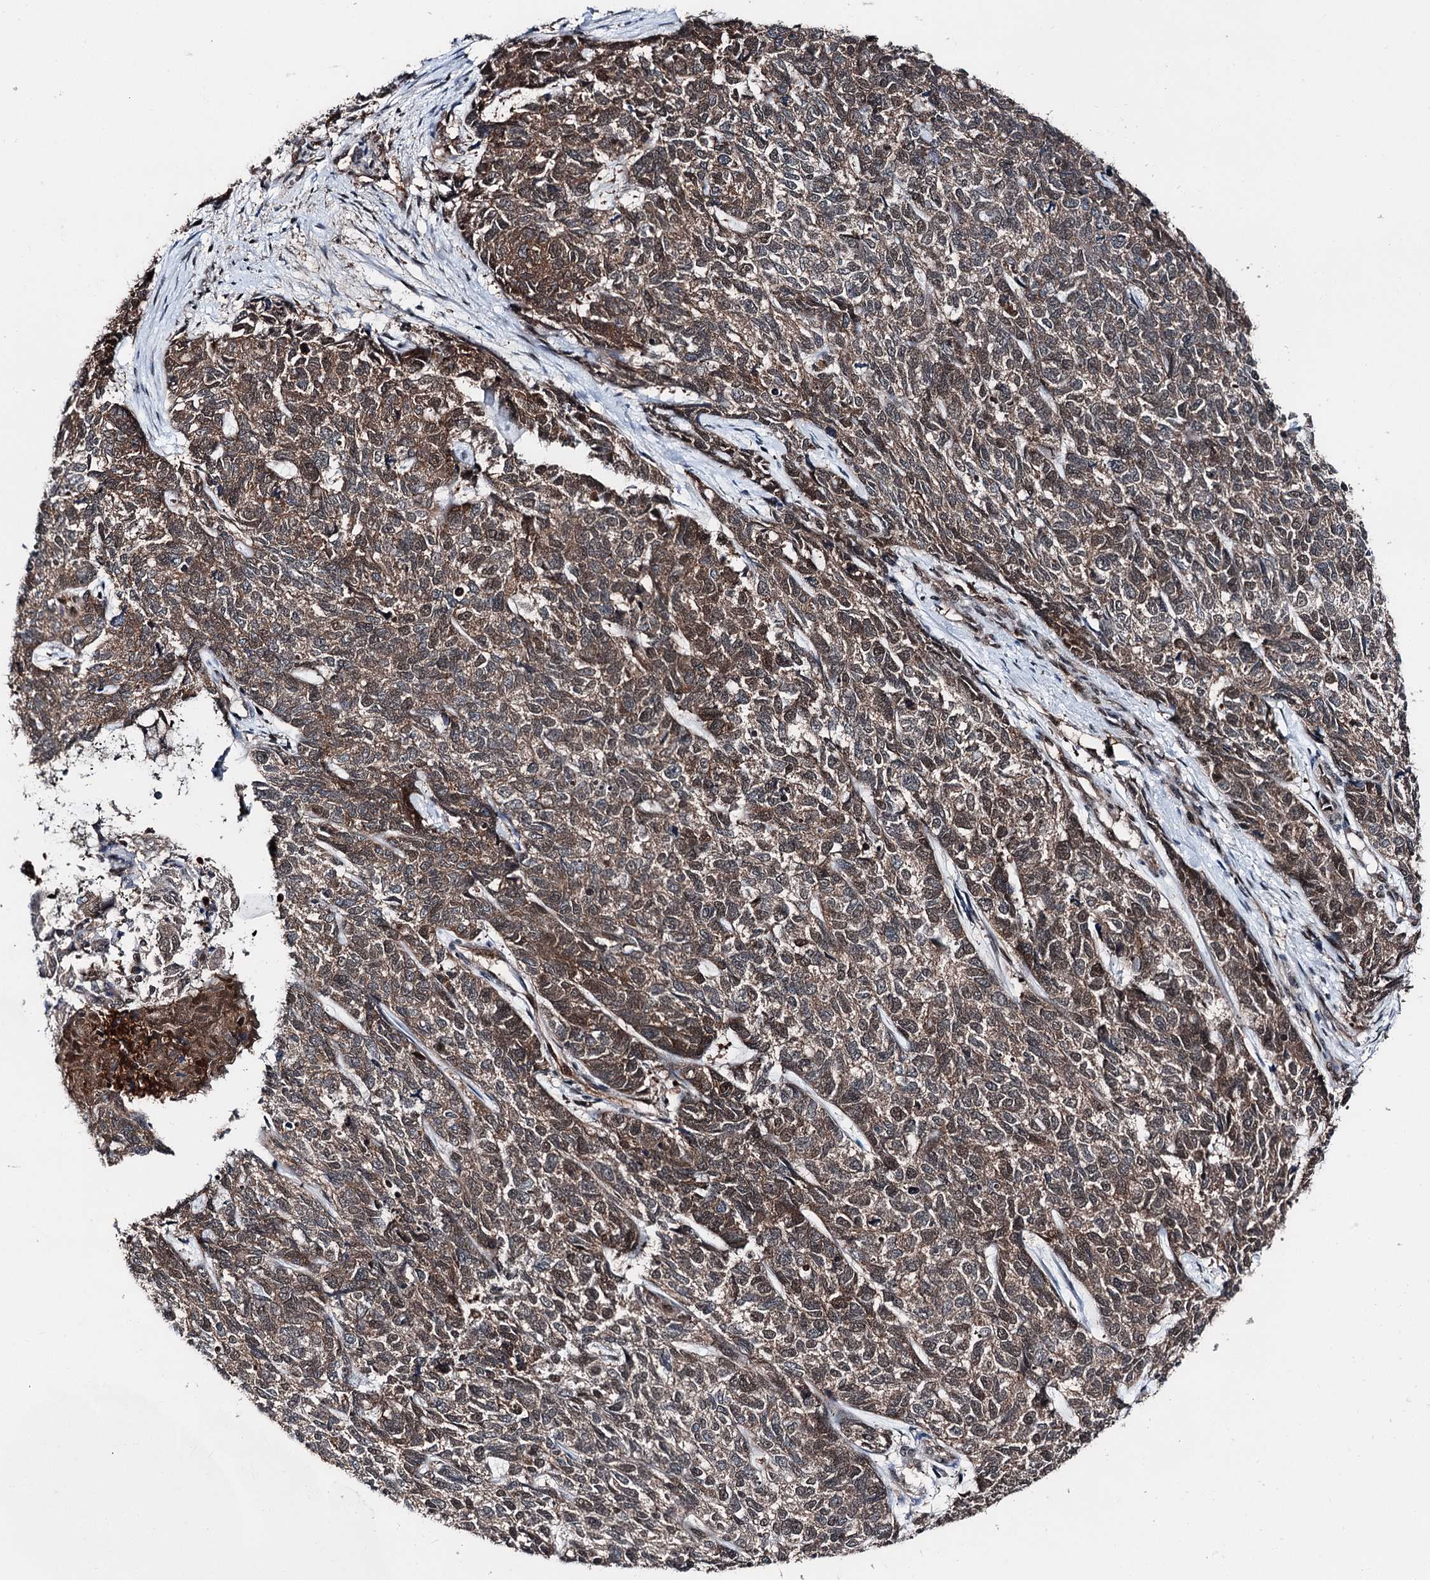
{"staining": {"intensity": "moderate", "quantity": ">75%", "location": "cytoplasmic/membranous,nuclear"}, "tissue": "cervical cancer", "cell_type": "Tumor cells", "image_type": "cancer", "snomed": [{"axis": "morphology", "description": "Squamous cell carcinoma, NOS"}, {"axis": "topography", "description": "Cervix"}], "caption": "Cervical cancer (squamous cell carcinoma) tissue demonstrates moderate cytoplasmic/membranous and nuclear staining in approximately >75% of tumor cells", "gene": "PSMD13", "patient": {"sex": "female", "age": 63}}